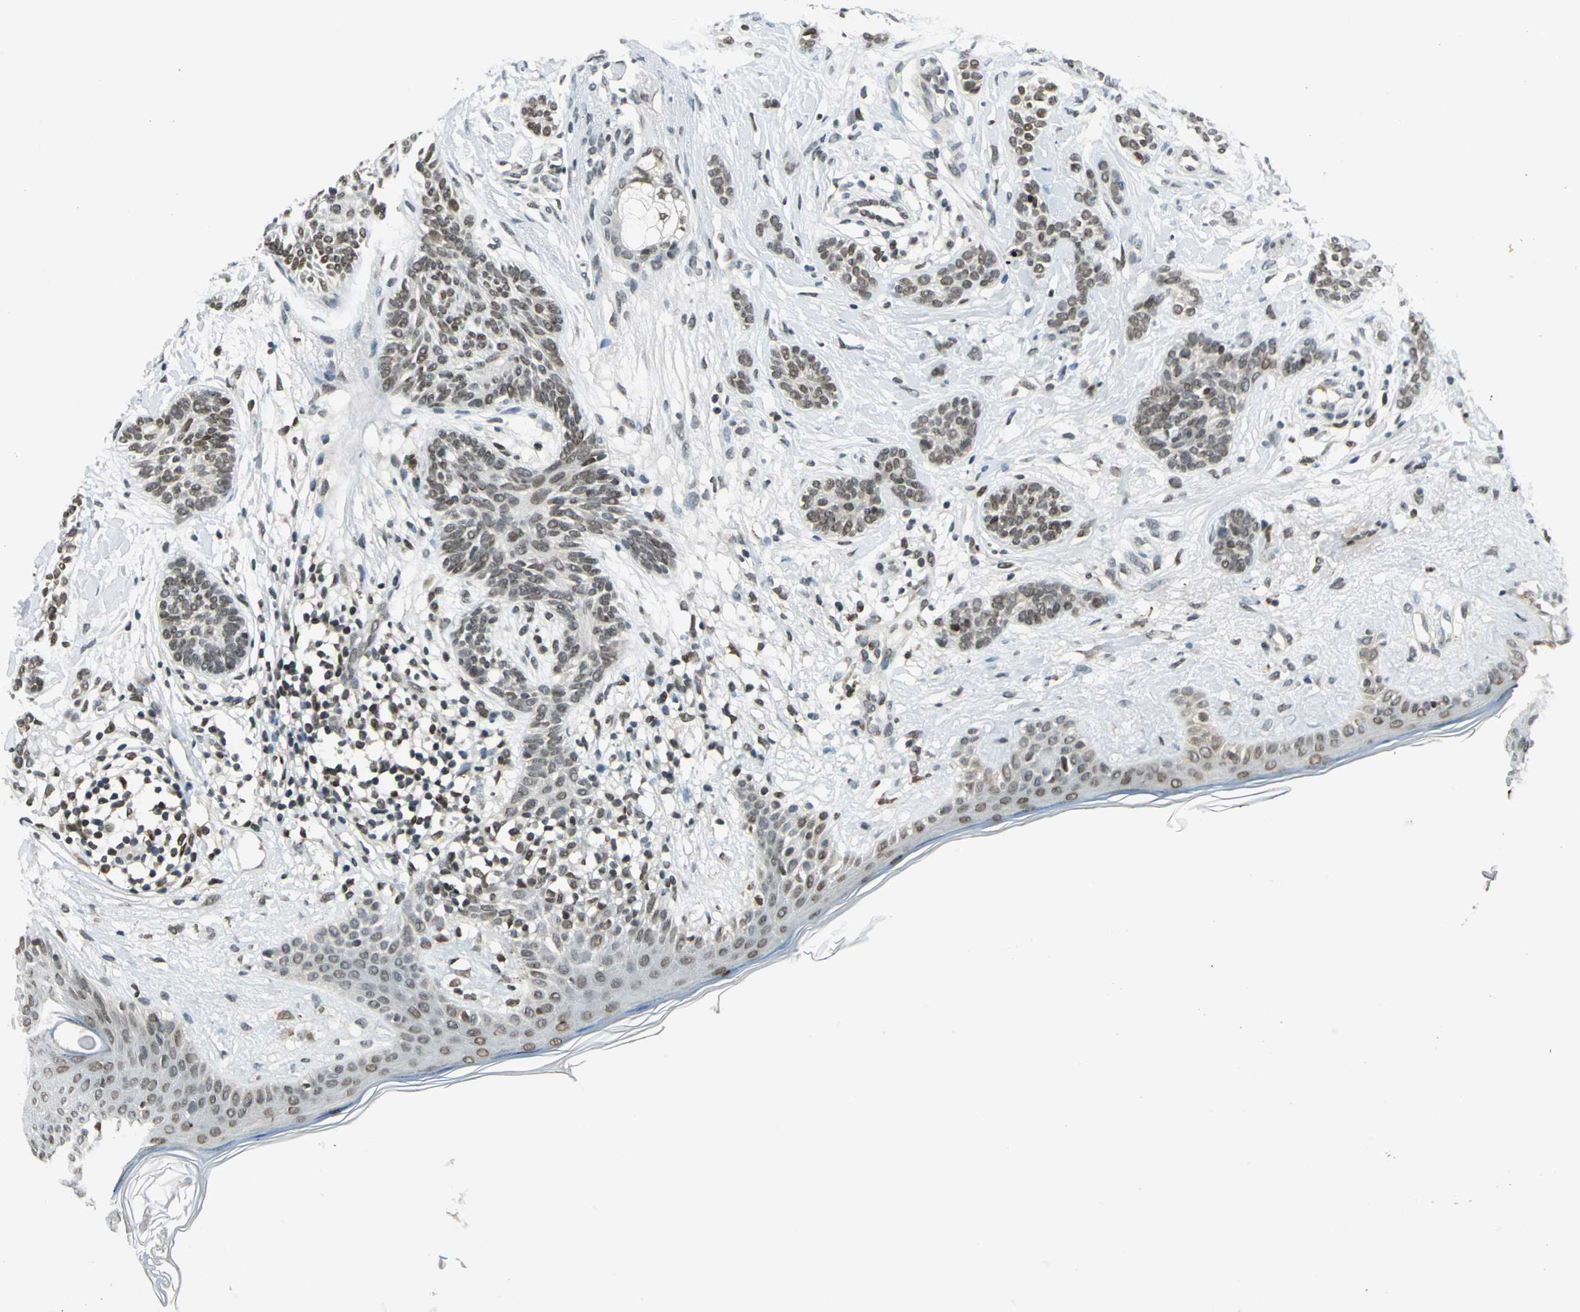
{"staining": {"intensity": "weak", "quantity": "25%-75%", "location": "nuclear"}, "tissue": "skin cancer", "cell_type": "Tumor cells", "image_type": "cancer", "snomed": [{"axis": "morphology", "description": "Normal tissue, NOS"}, {"axis": "morphology", "description": "Basal cell carcinoma"}, {"axis": "topography", "description": "Skin"}], "caption": "Protein staining reveals weak nuclear expression in approximately 25%-75% of tumor cells in basal cell carcinoma (skin).", "gene": "RAD17", "patient": {"sex": "male", "age": 63}}